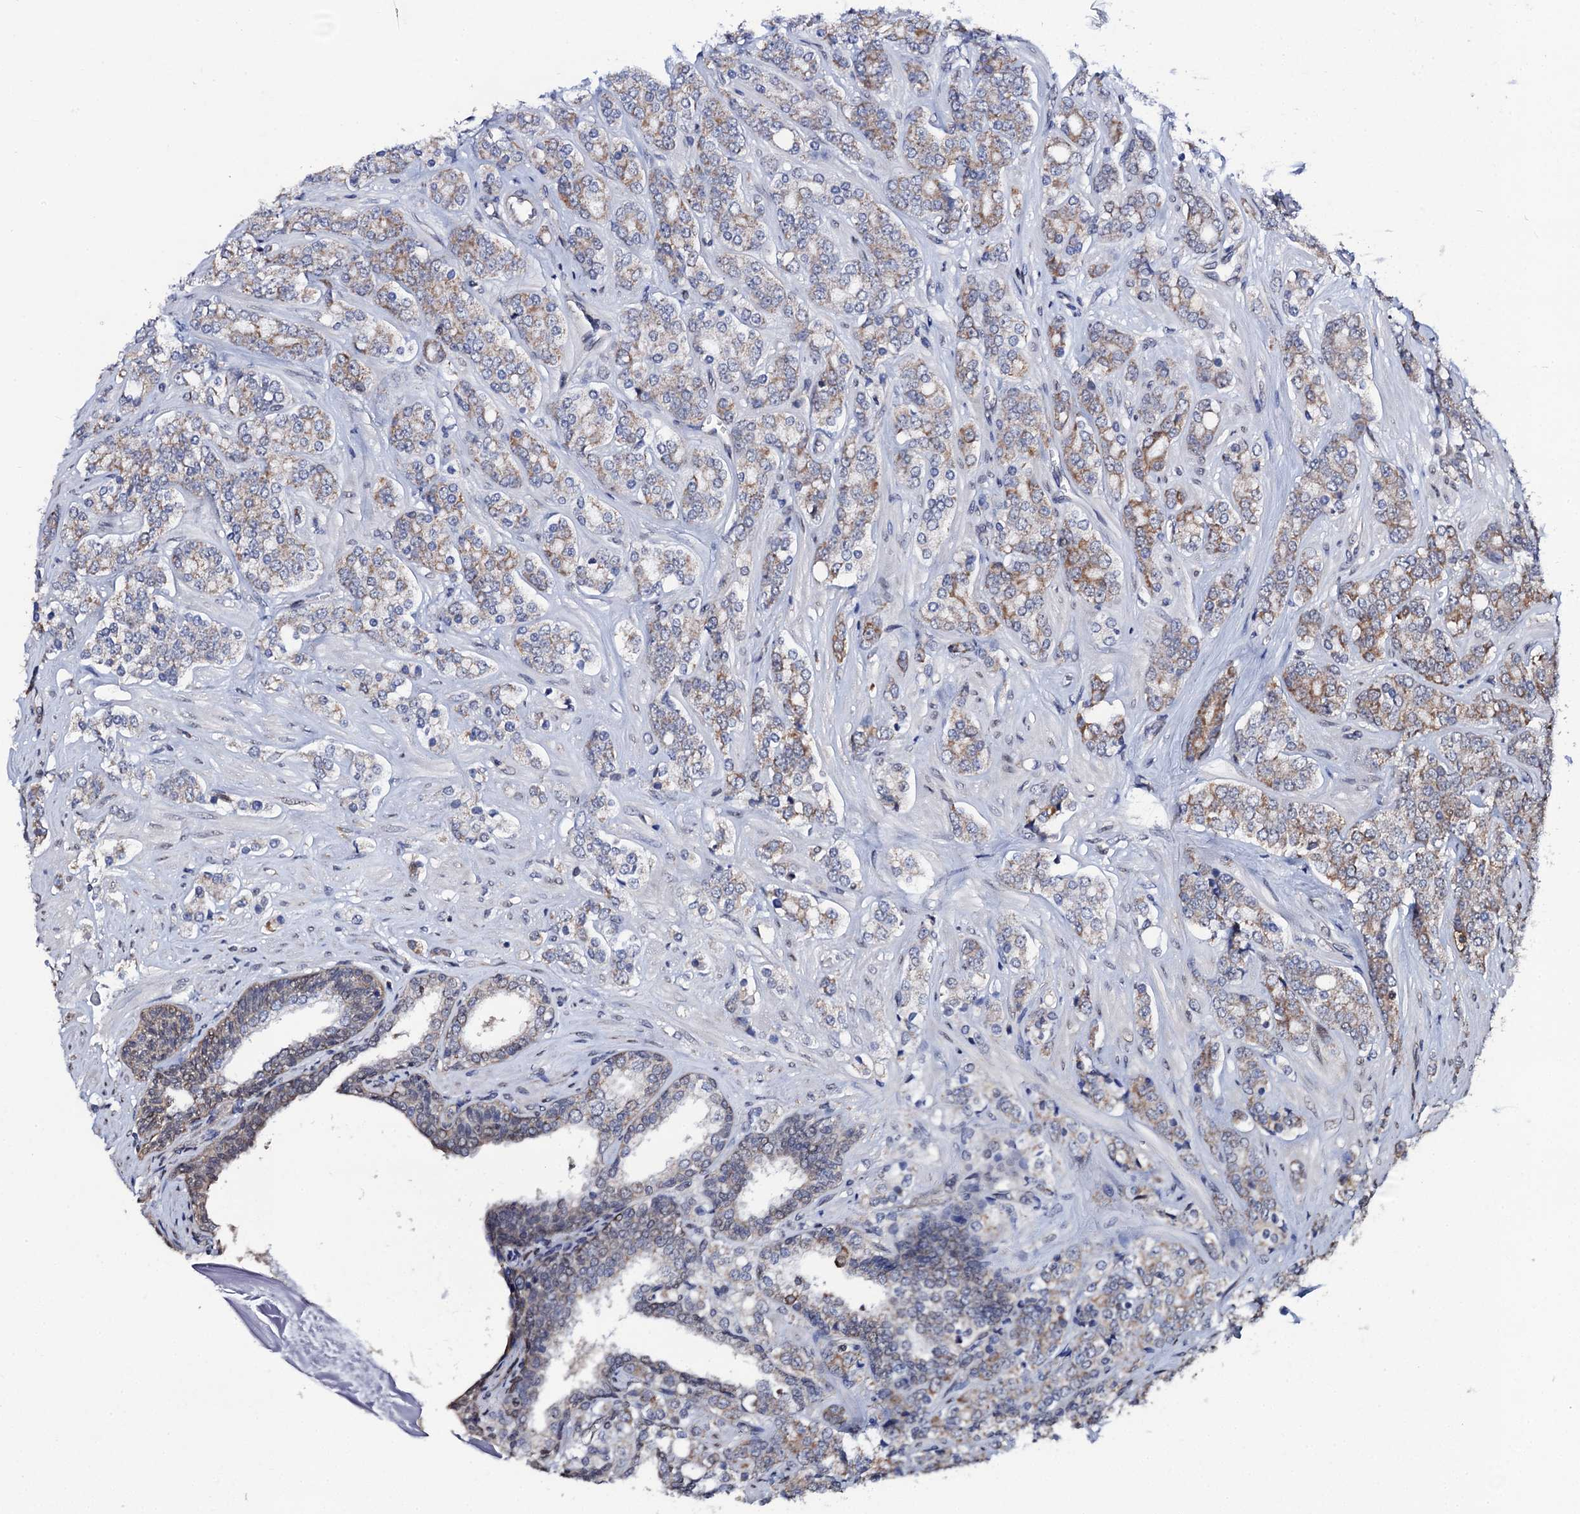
{"staining": {"intensity": "moderate", "quantity": "25%-75%", "location": "cytoplasmic/membranous"}, "tissue": "prostate cancer", "cell_type": "Tumor cells", "image_type": "cancer", "snomed": [{"axis": "morphology", "description": "Adenocarcinoma, High grade"}, {"axis": "topography", "description": "Prostate"}], "caption": "IHC of prostate high-grade adenocarcinoma shows medium levels of moderate cytoplasmic/membranous staining in approximately 25%-75% of tumor cells. (DAB (3,3'-diaminobenzidine) = brown stain, brightfield microscopy at high magnification).", "gene": "PTCD3", "patient": {"sex": "male", "age": 62}}